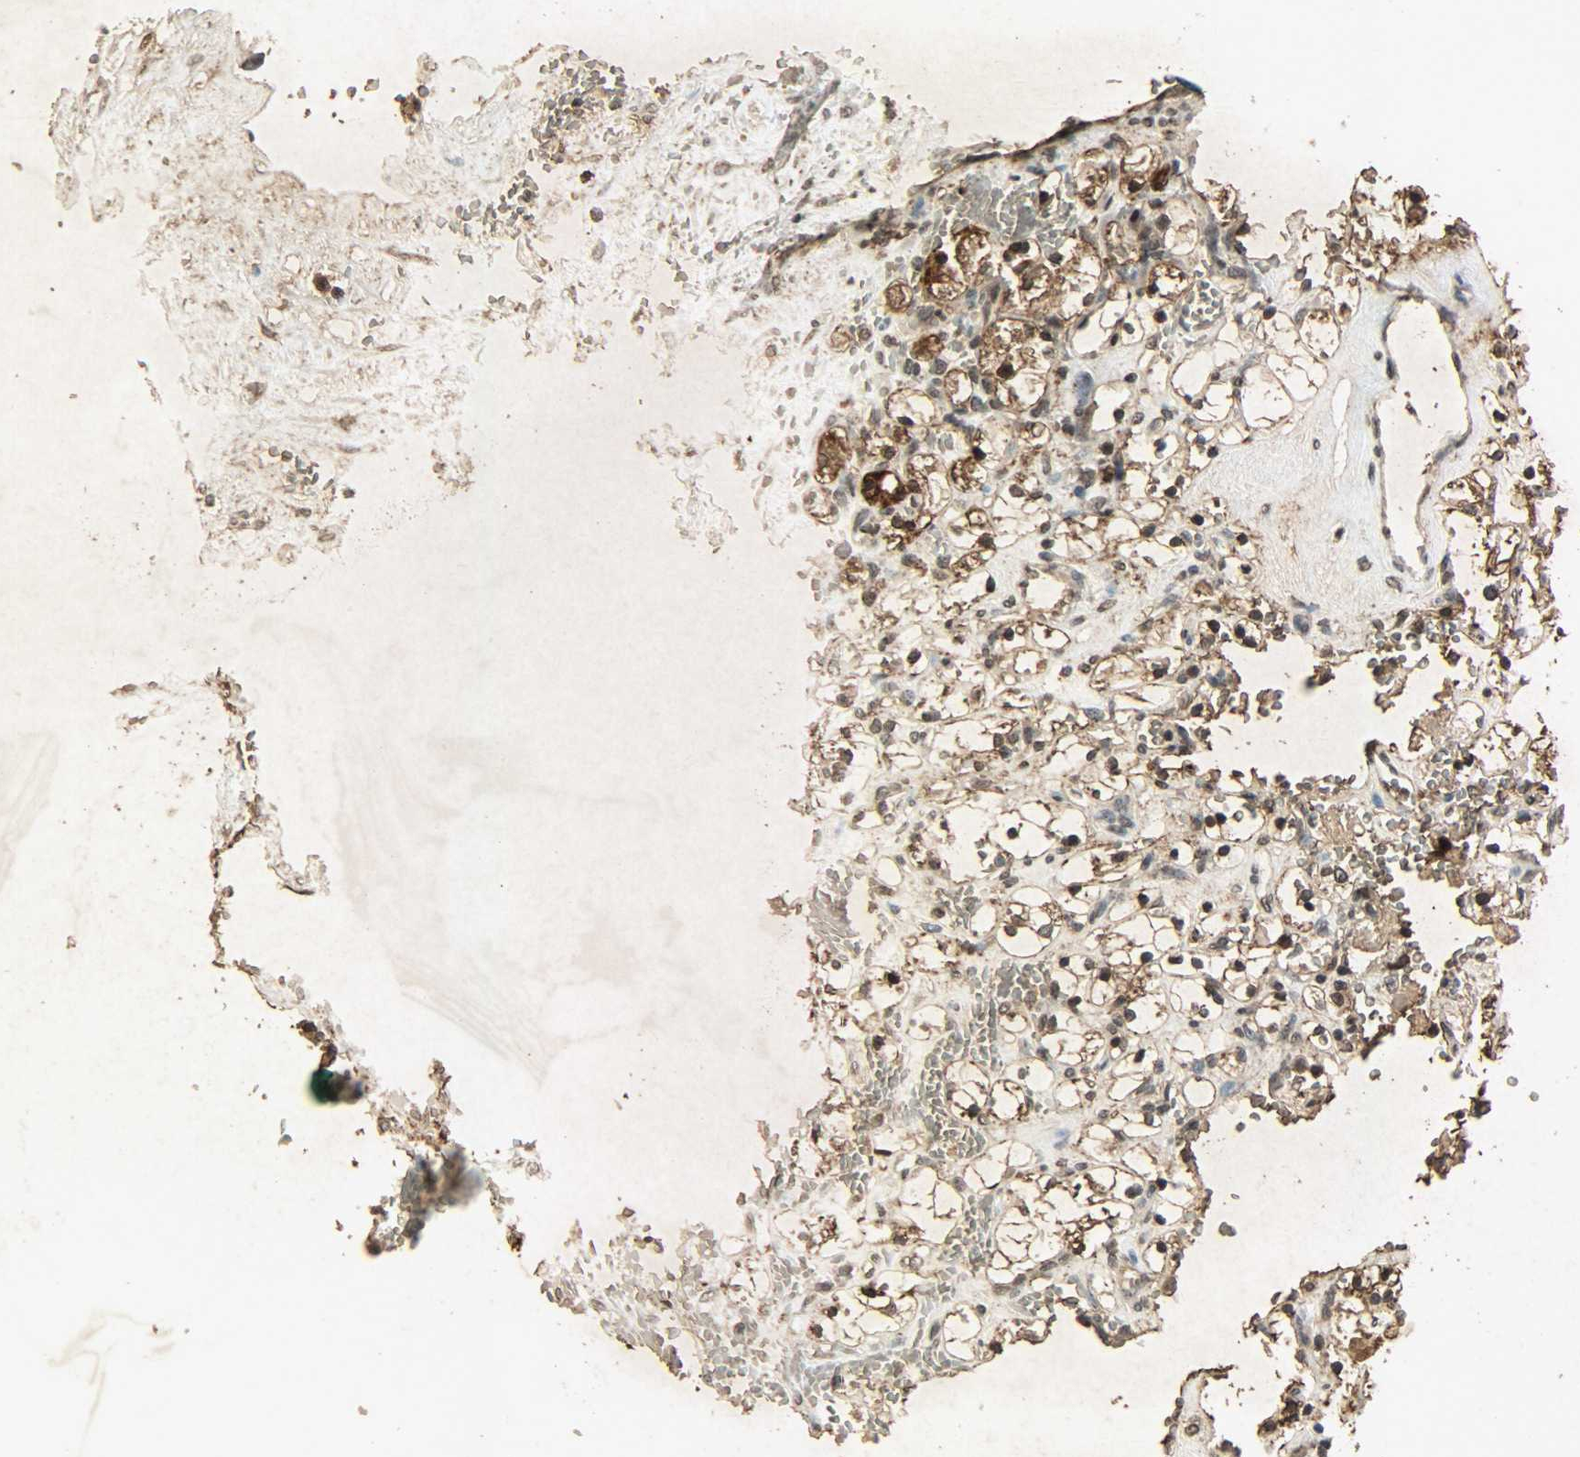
{"staining": {"intensity": "strong", "quantity": "25%-75%", "location": "cytoplasmic/membranous,nuclear"}, "tissue": "renal cancer", "cell_type": "Tumor cells", "image_type": "cancer", "snomed": [{"axis": "morphology", "description": "Adenocarcinoma, NOS"}, {"axis": "topography", "description": "Kidney"}], "caption": "Renal cancer (adenocarcinoma) stained with a brown dye shows strong cytoplasmic/membranous and nuclear positive staining in about 25%-75% of tumor cells.", "gene": "PPP3R1", "patient": {"sex": "female", "age": 83}}